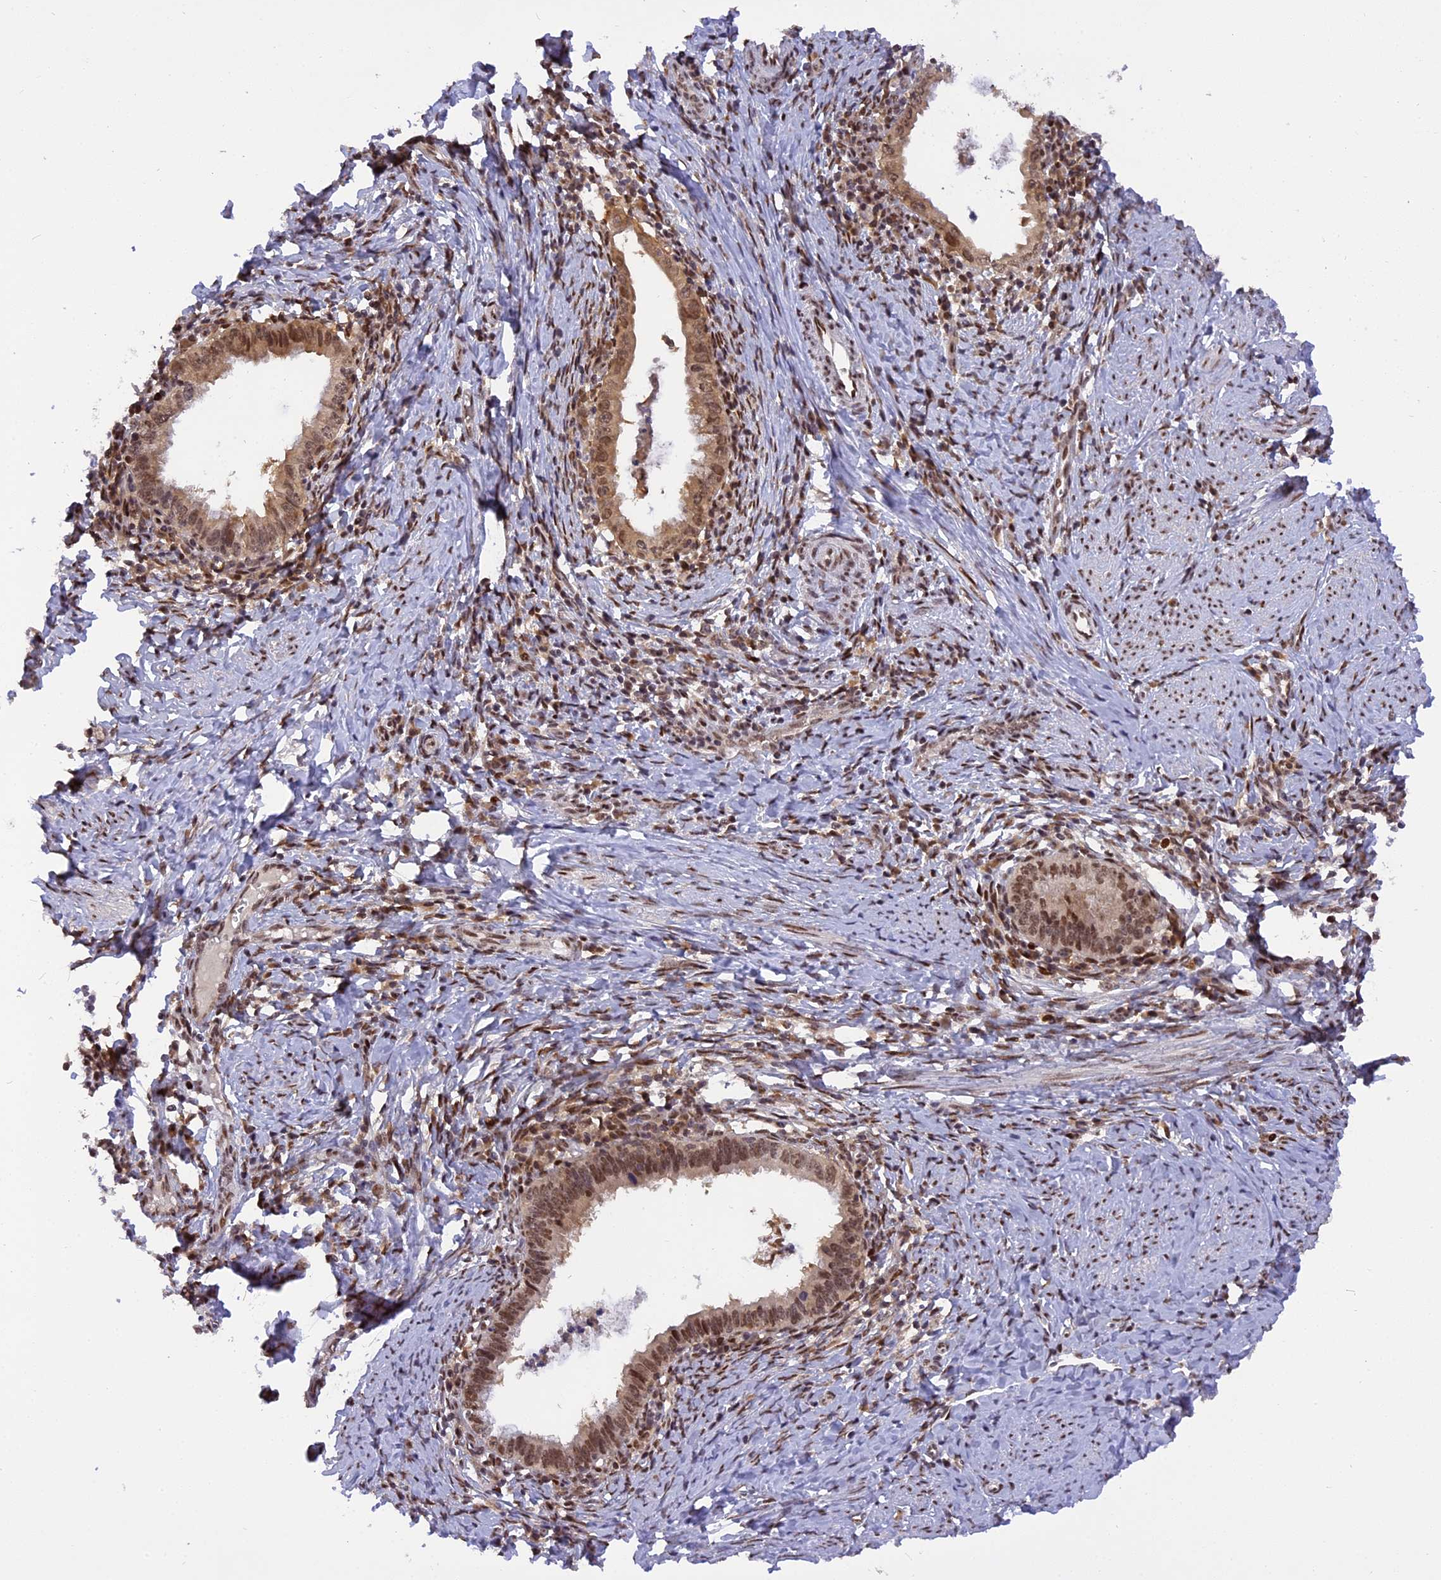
{"staining": {"intensity": "strong", "quantity": ">75%", "location": "nuclear"}, "tissue": "cervical cancer", "cell_type": "Tumor cells", "image_type": "cancer", "snomed": [{"axis": "morphology", "description": "Adenocarcinoma, NOS"}, {"axis": "topography", "description": "Cervix"}], "caption": "Immunohistochemical staining of human adenocarcinoma (cervical) shows strong nuclear protein positivity in about >75% of tumor cells.", "gene": "RABGGTA", "patient": {"sex": "female", "age": 36}}